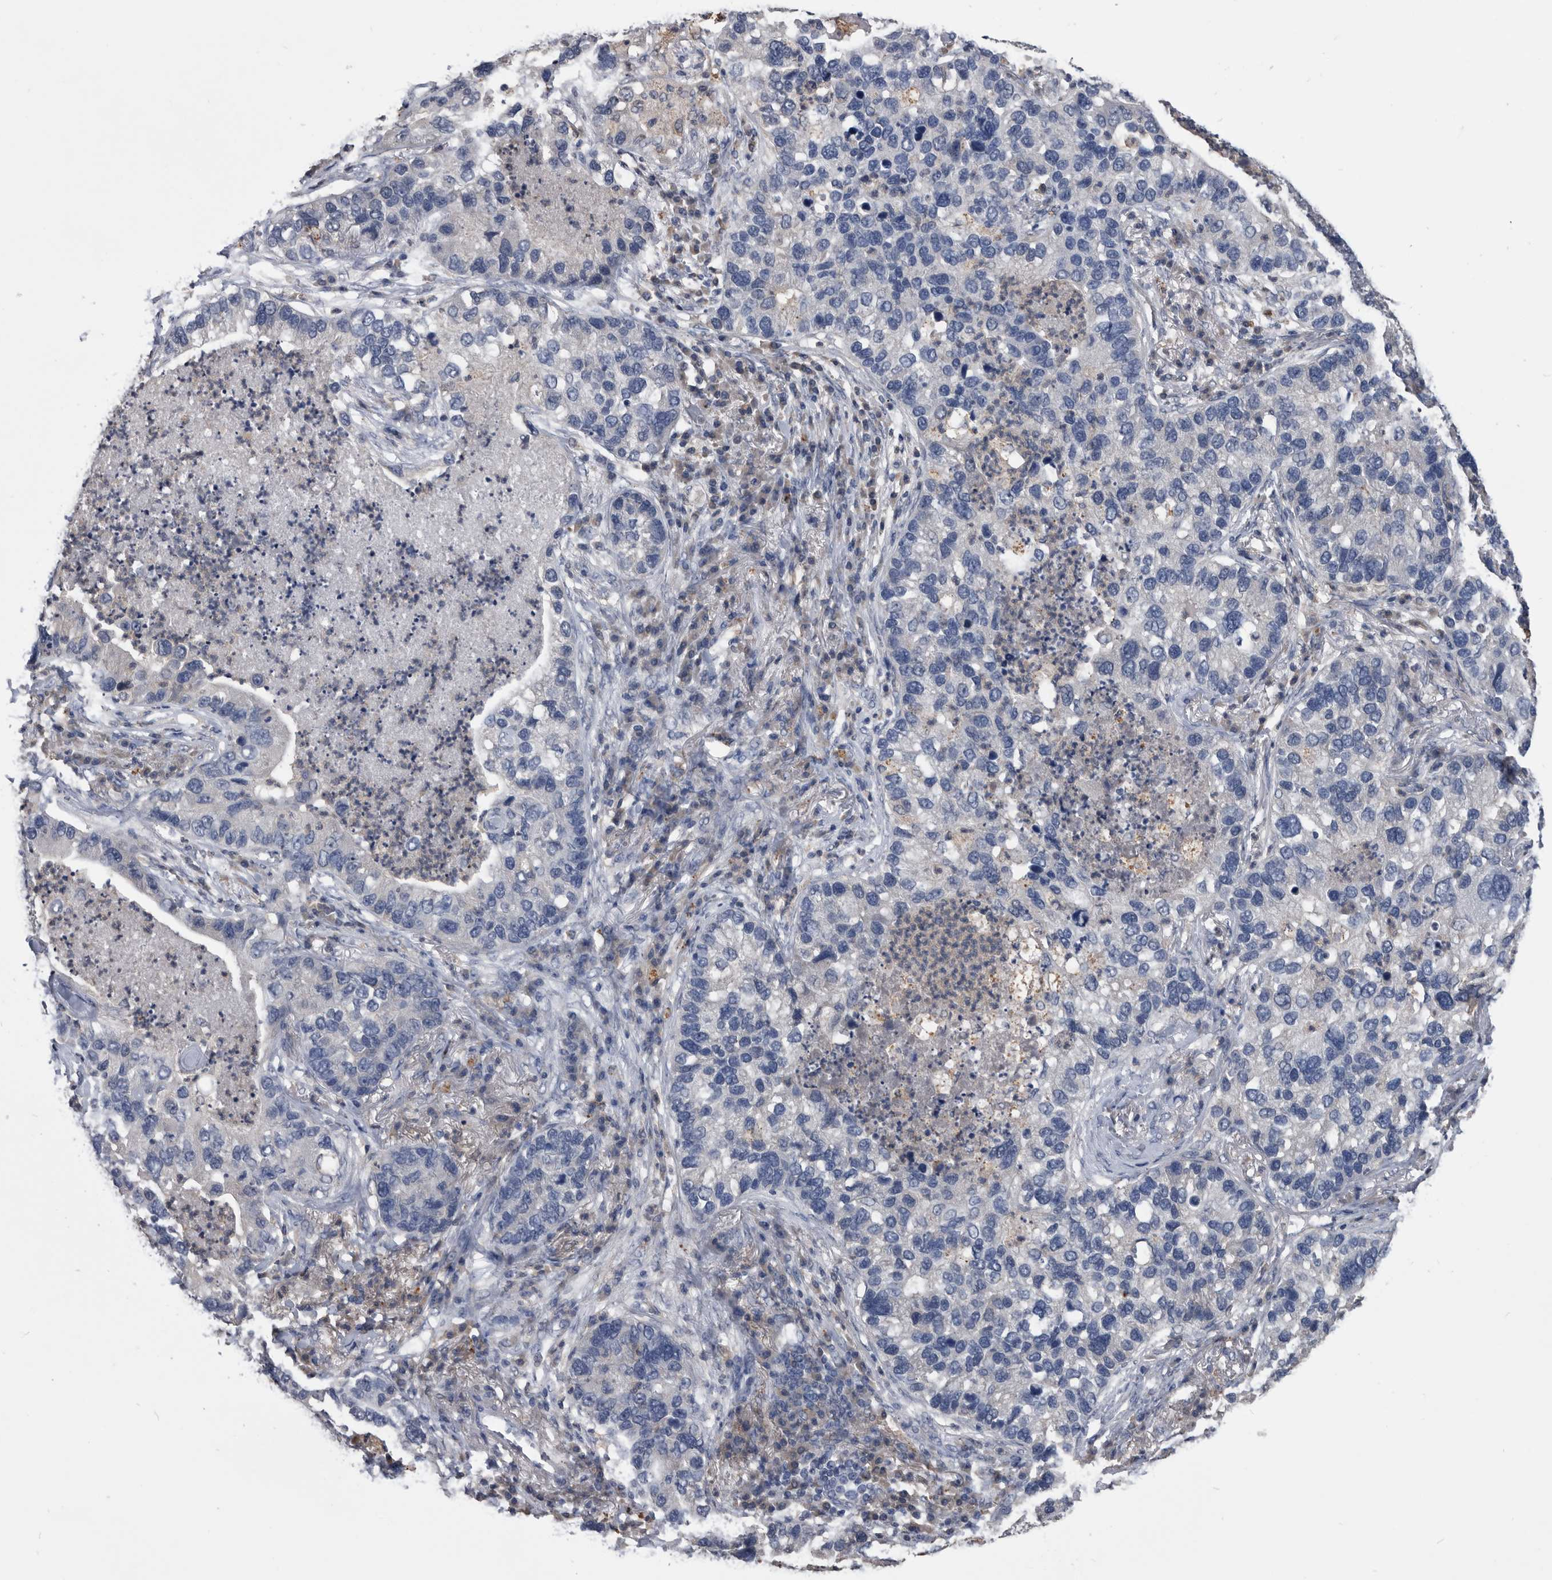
{"staining": {"intensity": "negative", "quantity": "none", "location": "none"}, "tissue": "lung cancer", "cell_type": "Tumor cells", "image_type": "cancer", "snomed": [{"axis": "morphology", "description": "Normal tissue, NOS"}, {"axis": "morphology", "description": "Adenocarcinoma, NOS"}, {"axis": "topography", "description": "Bronchus"}, {"axis": "topography", "description": "Lung"}], "caption": "High power microscopy photomicrograph of an immunohistochemistry photomicrograph of lung adenocarcinoma, revealing no significant expression in tumor cells.", "gene": "PDXK", "patient": {"sex": "male", "age": 54}}